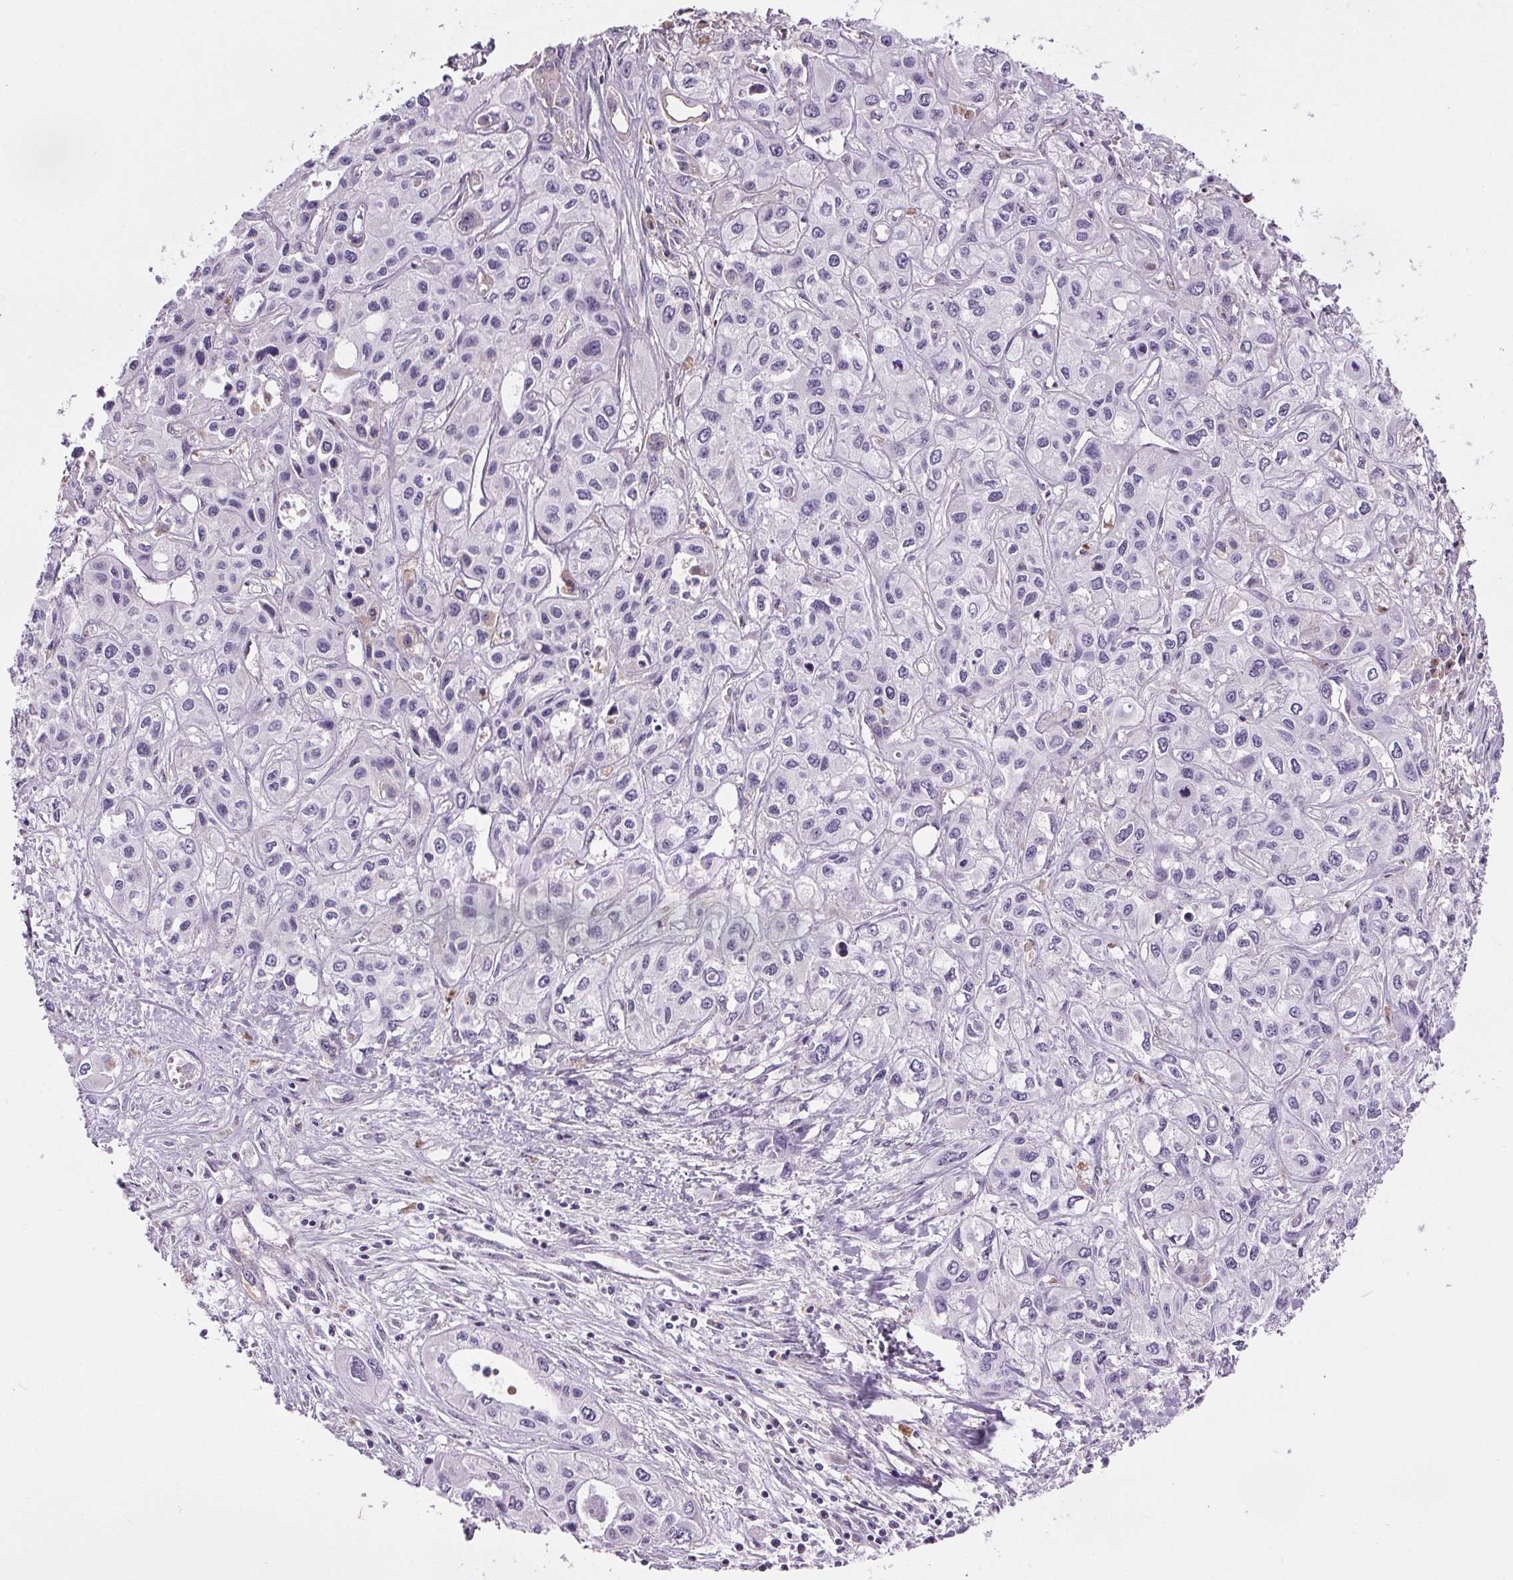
{"staining": {"intensity": "negative", "quantity": "none", "location": "none"}, "tissue": "liver cancer", "cell_type": "Tumor cells", "image_type": "cancer", "snomed": [{"axis": "morphology", "description": "Cholangiocarcinoma"}, {"axis": "topography", "description": "Liver"}], "caption": "Human liver cancer stained for a protein using IHC exhibits no positivity in tumor cells.", "gene": "CD5L", "patient": {"sex": "female", "age": 66}}